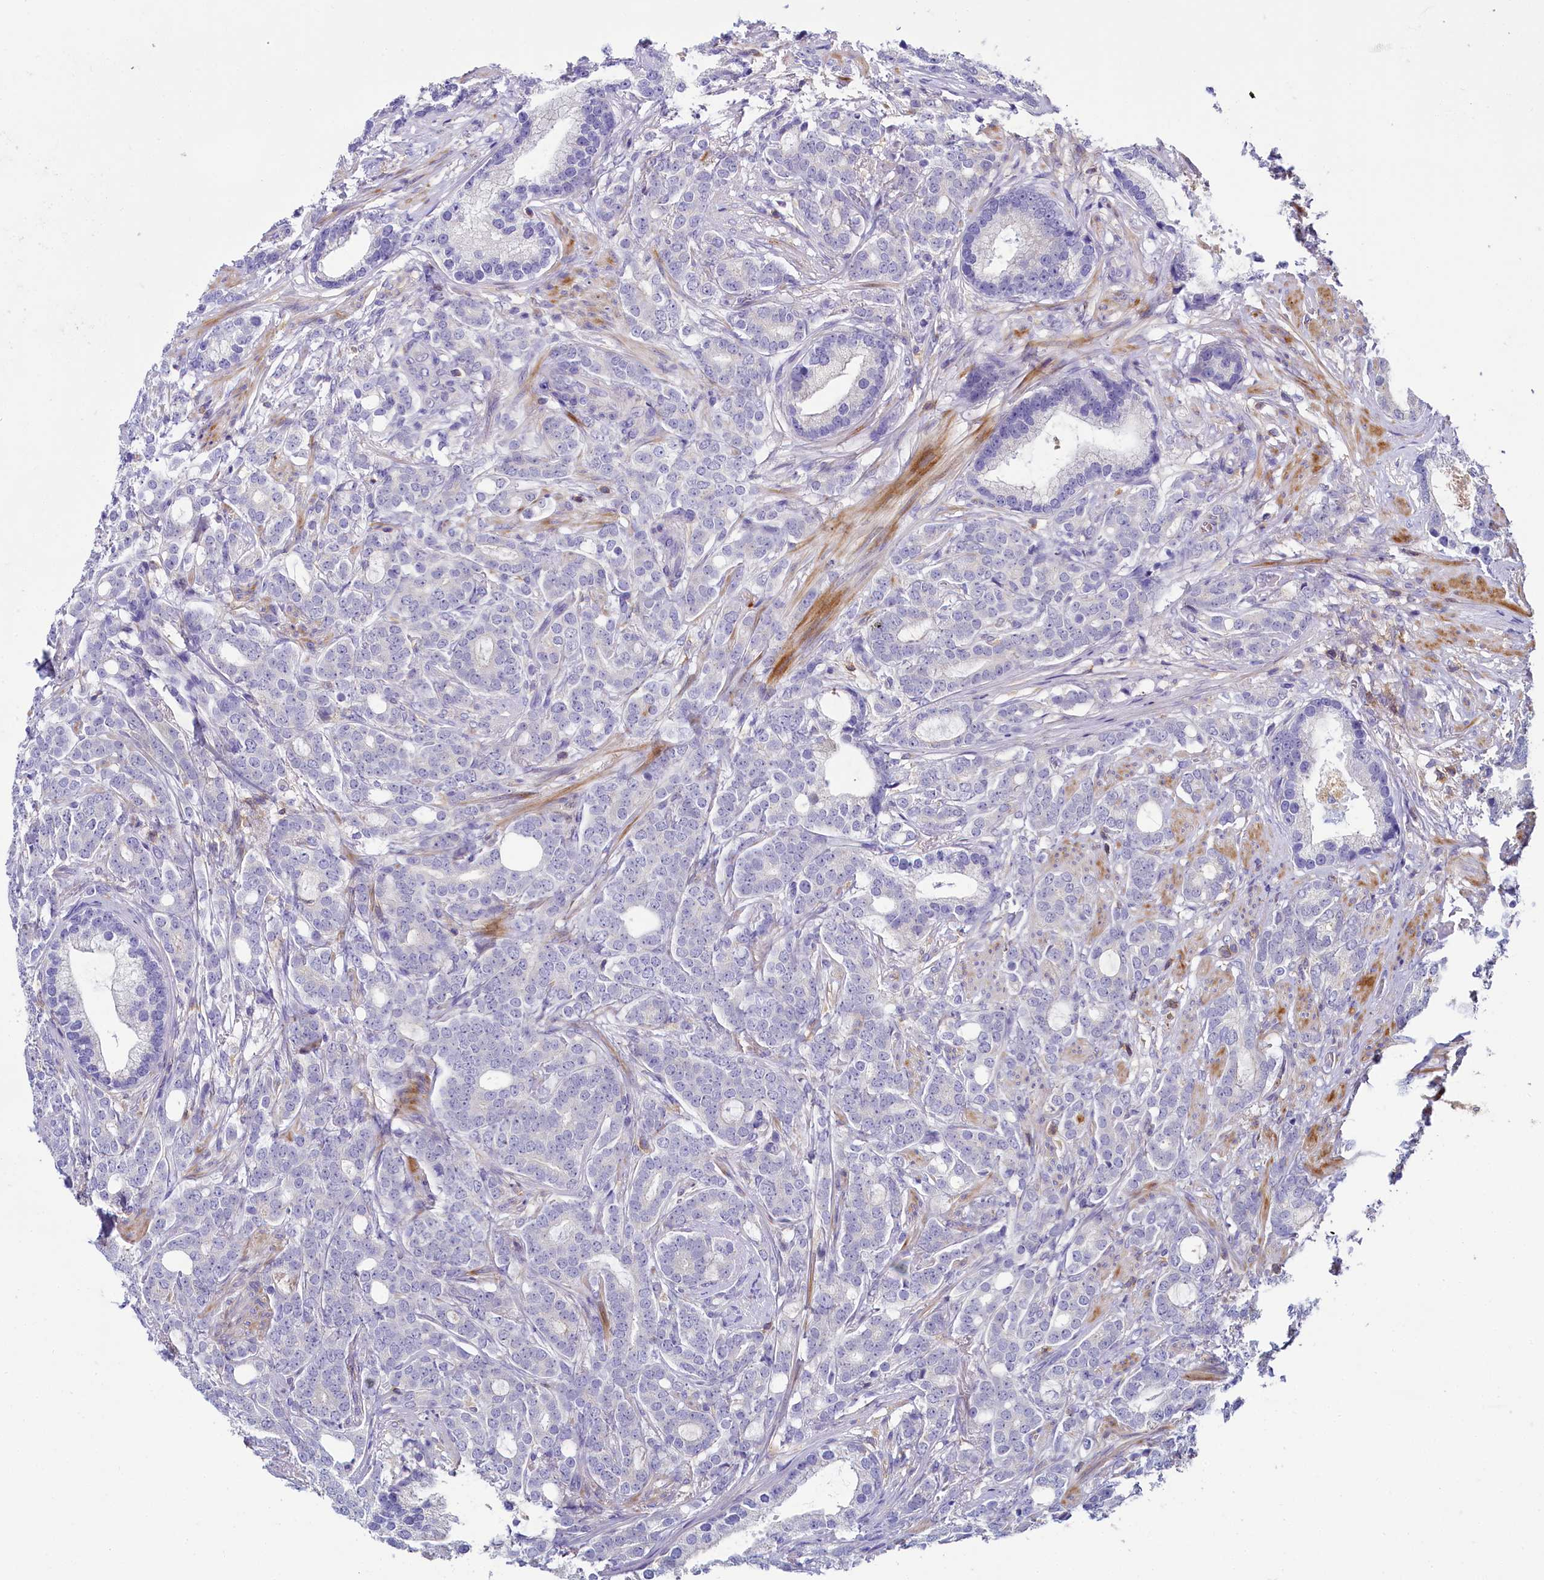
{"staining": {"intensity": "negative", "quantity": "none", "location": "none"}, "tissue": "prostate cancer", "cell_type": "Tumor cells", "image_type": "cancer", "snomed": [{"axis": "morphology", "description": "Adenocarcinoma, Low grade"}, {"axis": "topography", "description": "Prostate"}], "caption": "Immunohistochemistry (IHC) photomicrograph of prostate adenocarcinoma (low-grade) stained for a protein (brown), which displays no staining in tumor cells. Nuclei are stained in blue.", "gene": "FGFR2", "patient": {"sex": "male", "age": 71}}